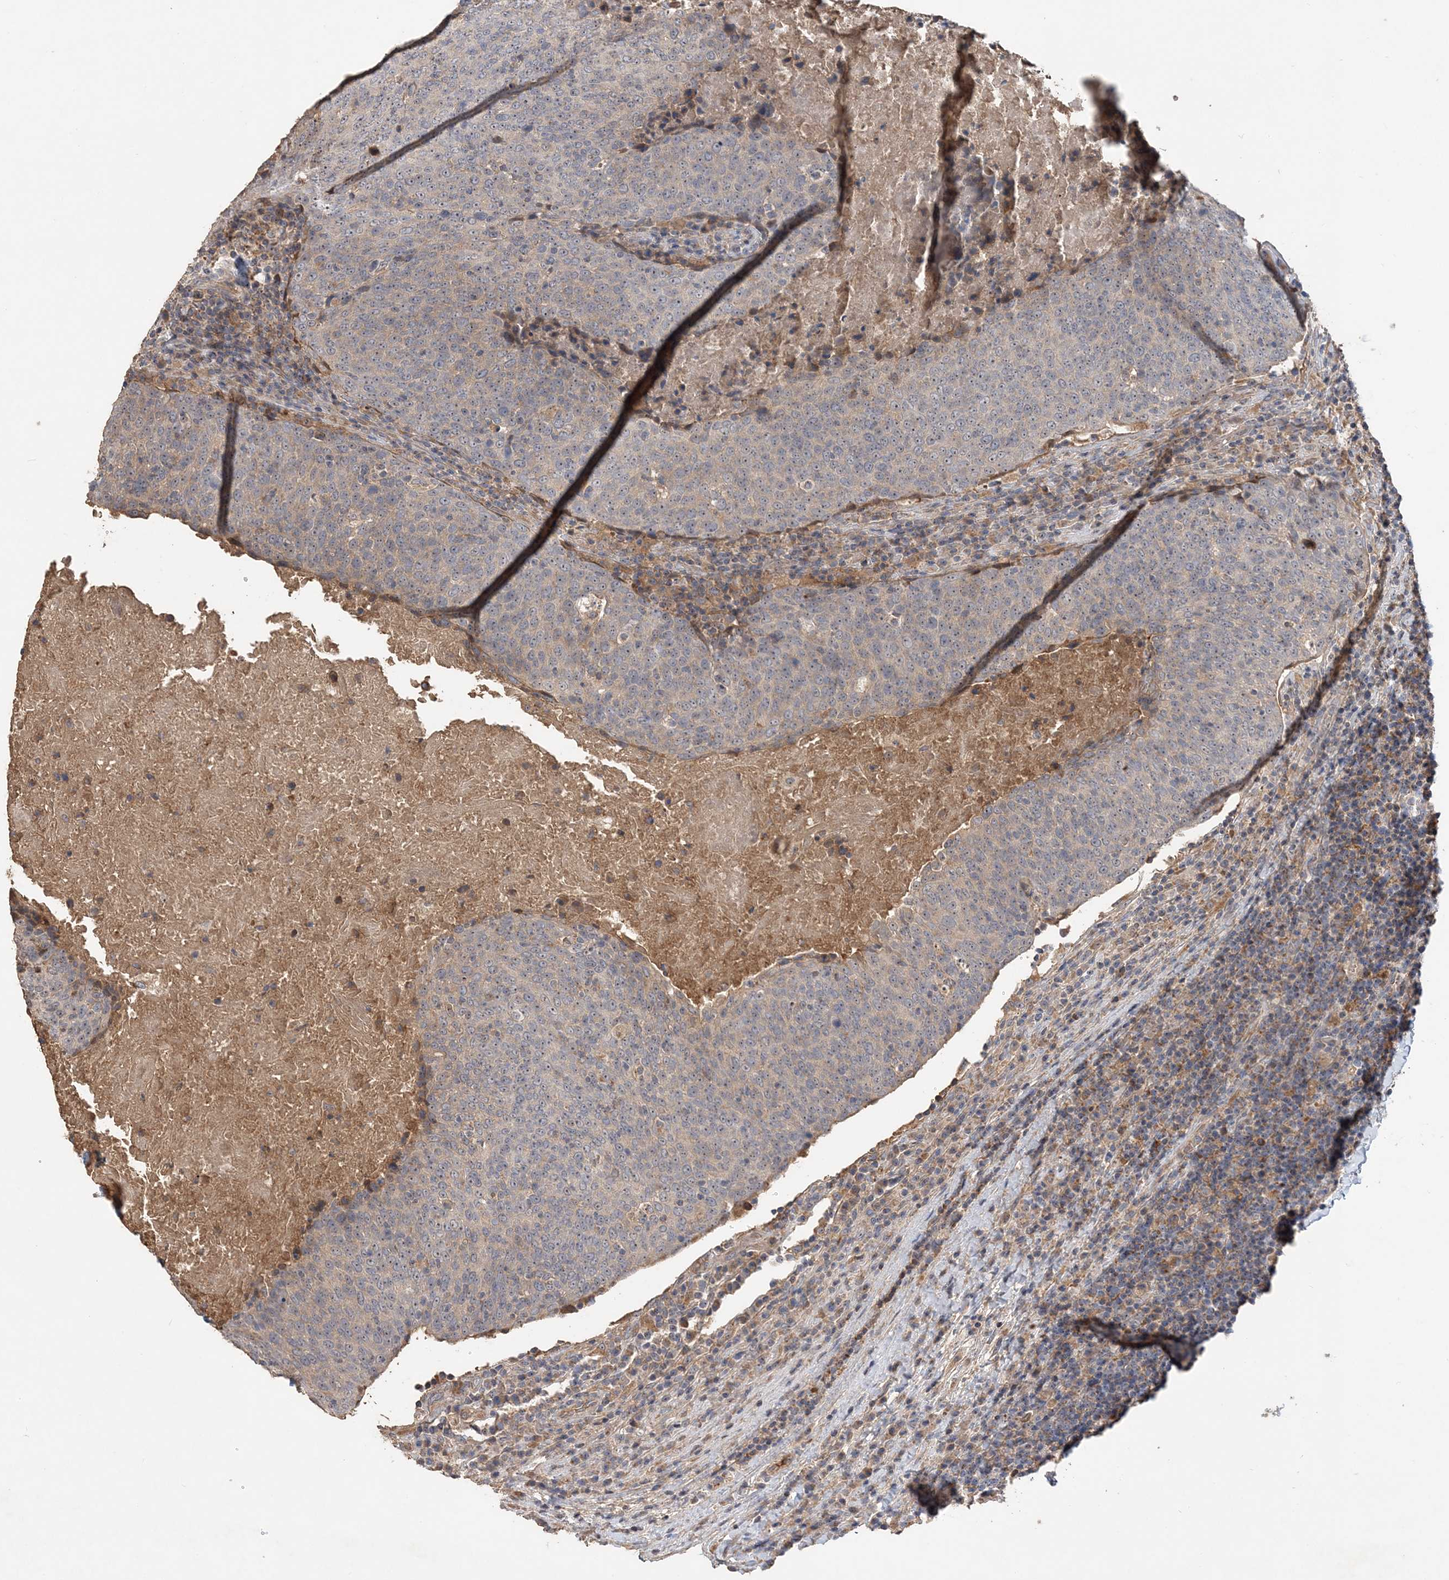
{"staining": {"intensity": "weak", "quantity": "<25%", "location": "cytoplasmic/membranous"}, "tissue": "head and neck cancer", "cell_type": "Tumor cells", "image_type": "cancer", "snomed": [{"axis": "morphology", "description": "Squamous cell carcinoma, NOS"}, {"axis": "morphology", "description": "Squamous cell carcinoma, metastatic, NOS"}, {"axis": "topography", "description": "Lymph node"}, {"axis": "topography", "description": "Head-Neck"}], "caption": "IHC photomicrograph of human head and neck cancer (squamous cell carcinoma) stained for a protein (brown), which shows no expression in tumor cells. The staining is performed using DAB (3,3'-diaminobenzidine) brown chromogen with nuclei counter-stained in using hematoxylin.", "gene": "GRINA", "patient": {"sex": "male", "age": 62}}